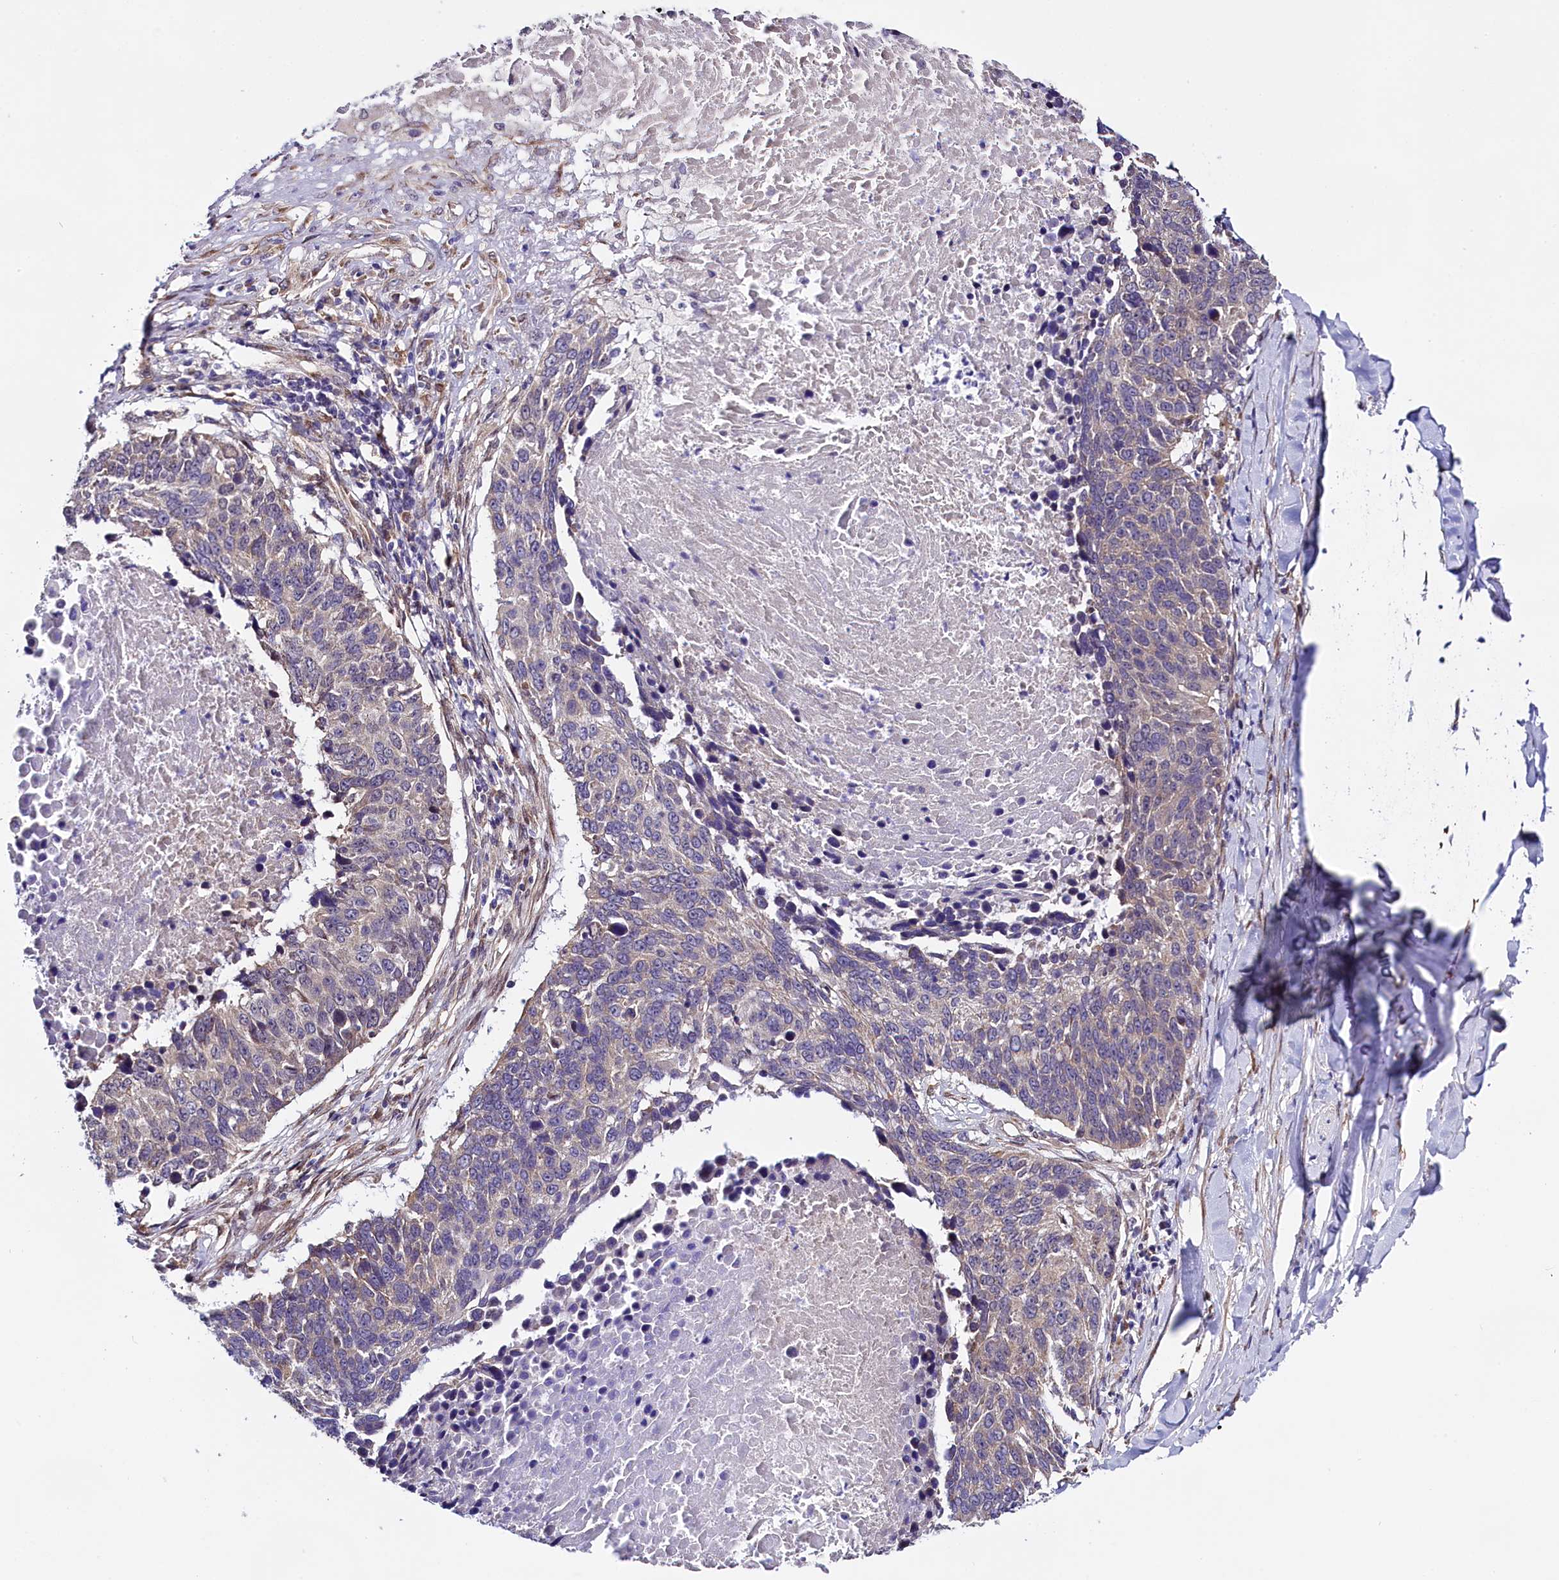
{"staining": {"intensity": "weak", "quantity": "<25%", "location": "cytoplasmic/membranous"}, "tissue": "lung cancer", "cell_type": "Tumor cells", "image_type": "cancer", "snomed": [{"axis": "morphology", "description": "Normal tissue, NOS"}, {"axis": "morphology", "description": "Squamous cell carcinoma, NOS"}, {"axis": "topography", "description": "Lymph node"}, {"axis": "topography", "description": "Lung"}], "caption": "Immunohistochemistry (IHC) of human lung cancer (squamous cell carcinoma) demonstrates no positivity in tumor cells.", "gene": "UACA", "patient": {"sex": "male", "age": 66}}